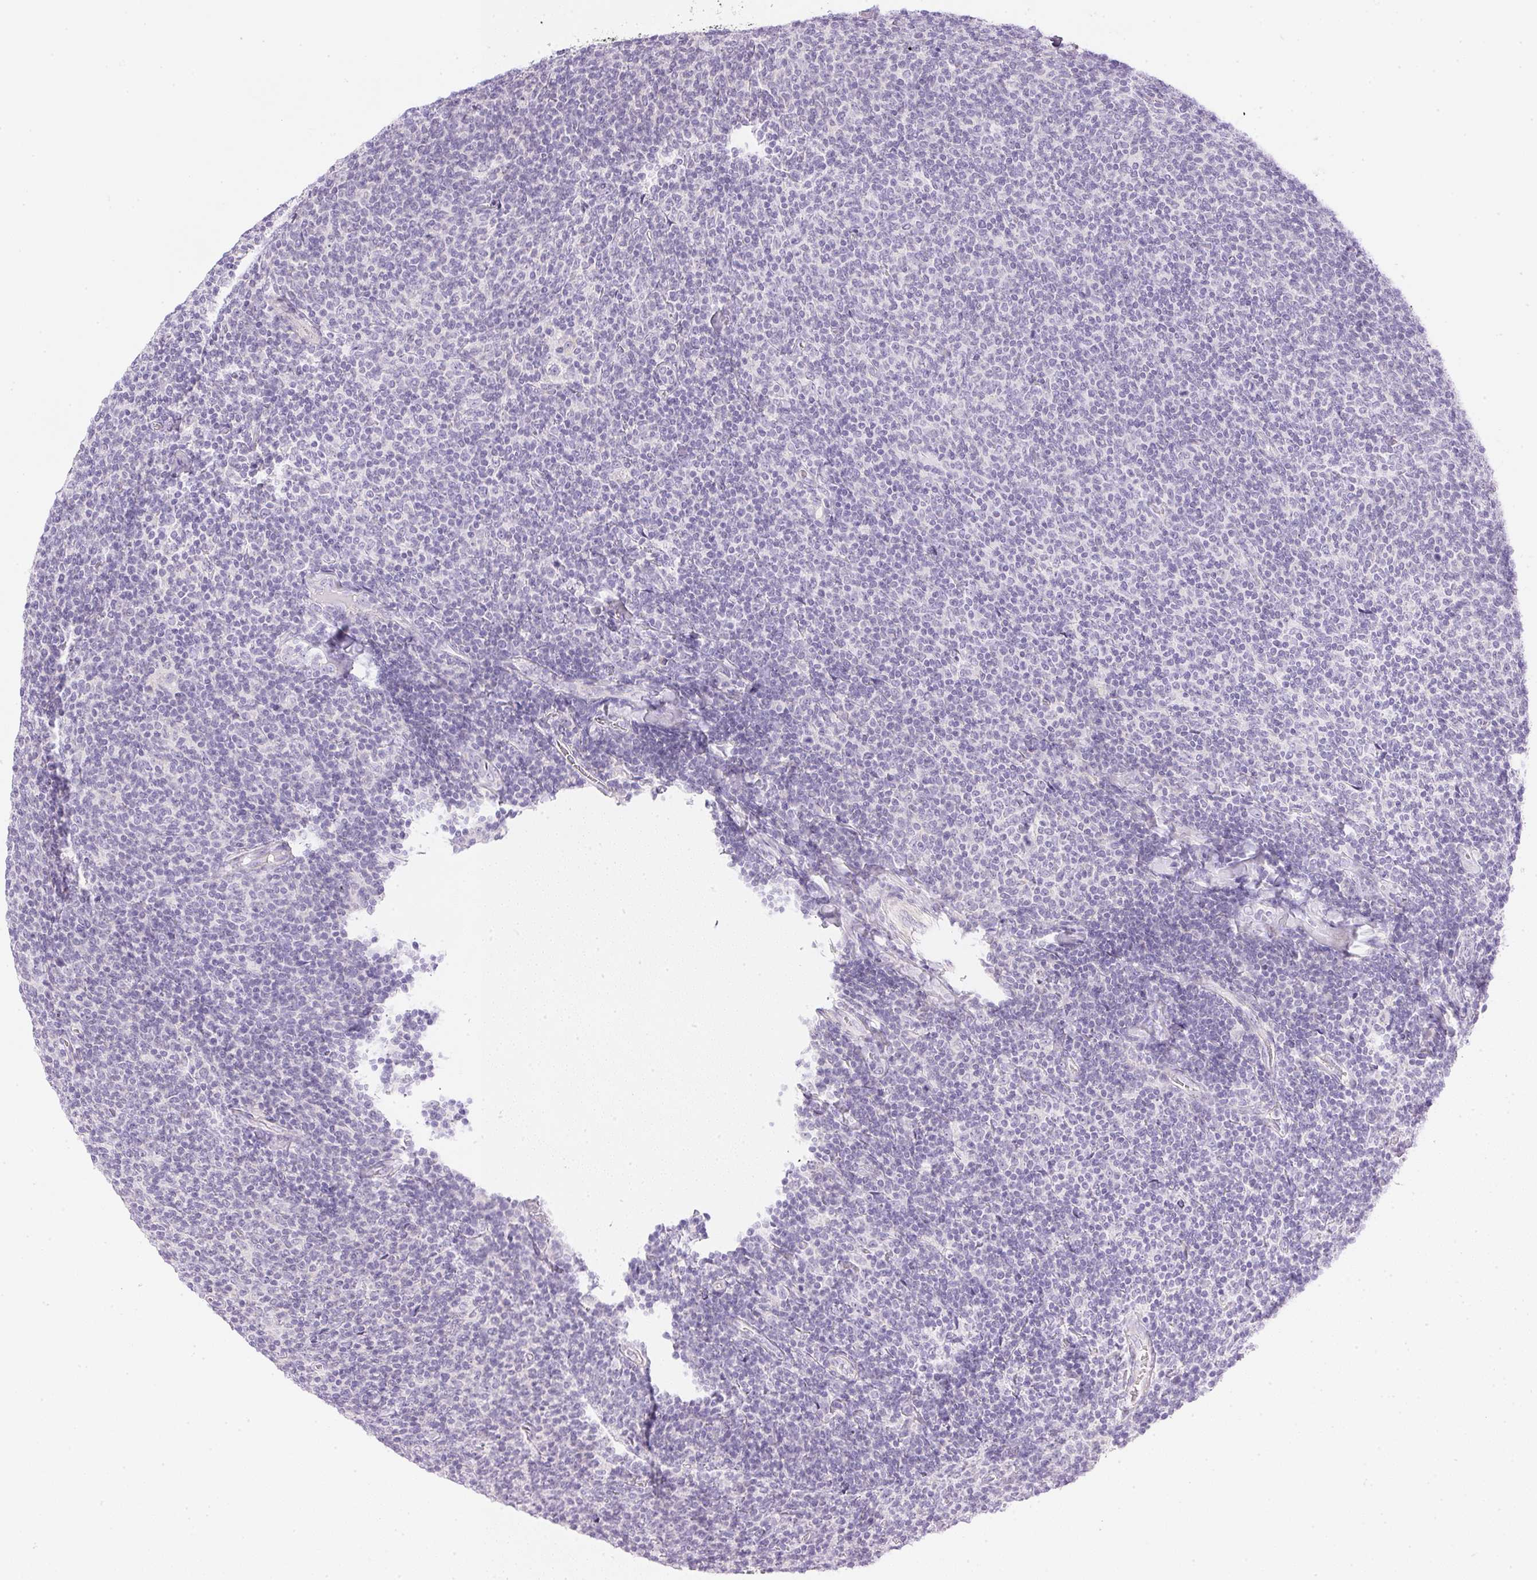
{"staining": {"intensity": "negative", "quantity": "none", "location": "none"}, "tissue": "lymphoma", "cell_type": "Tumor cells", "image_type": "cancer", "snomed": [{"axis": "morphology", "description": "Malignant lymphoma, non-Hodgkin's type, Low grade"}, {"axis": "topography", "description": "Lymph node"}], "caption": "A photomicrograph of lymphoma stained for a protein reveals no brown staining in tumor cells. Brightfield microscopy of IHC stained with DAB (3,3'-diaminobenzidine) (brown) and hematoxylin (blue), captured at high magnification.", "gene": "CTRL", "patient": {"sex": "male", "age": 52}}